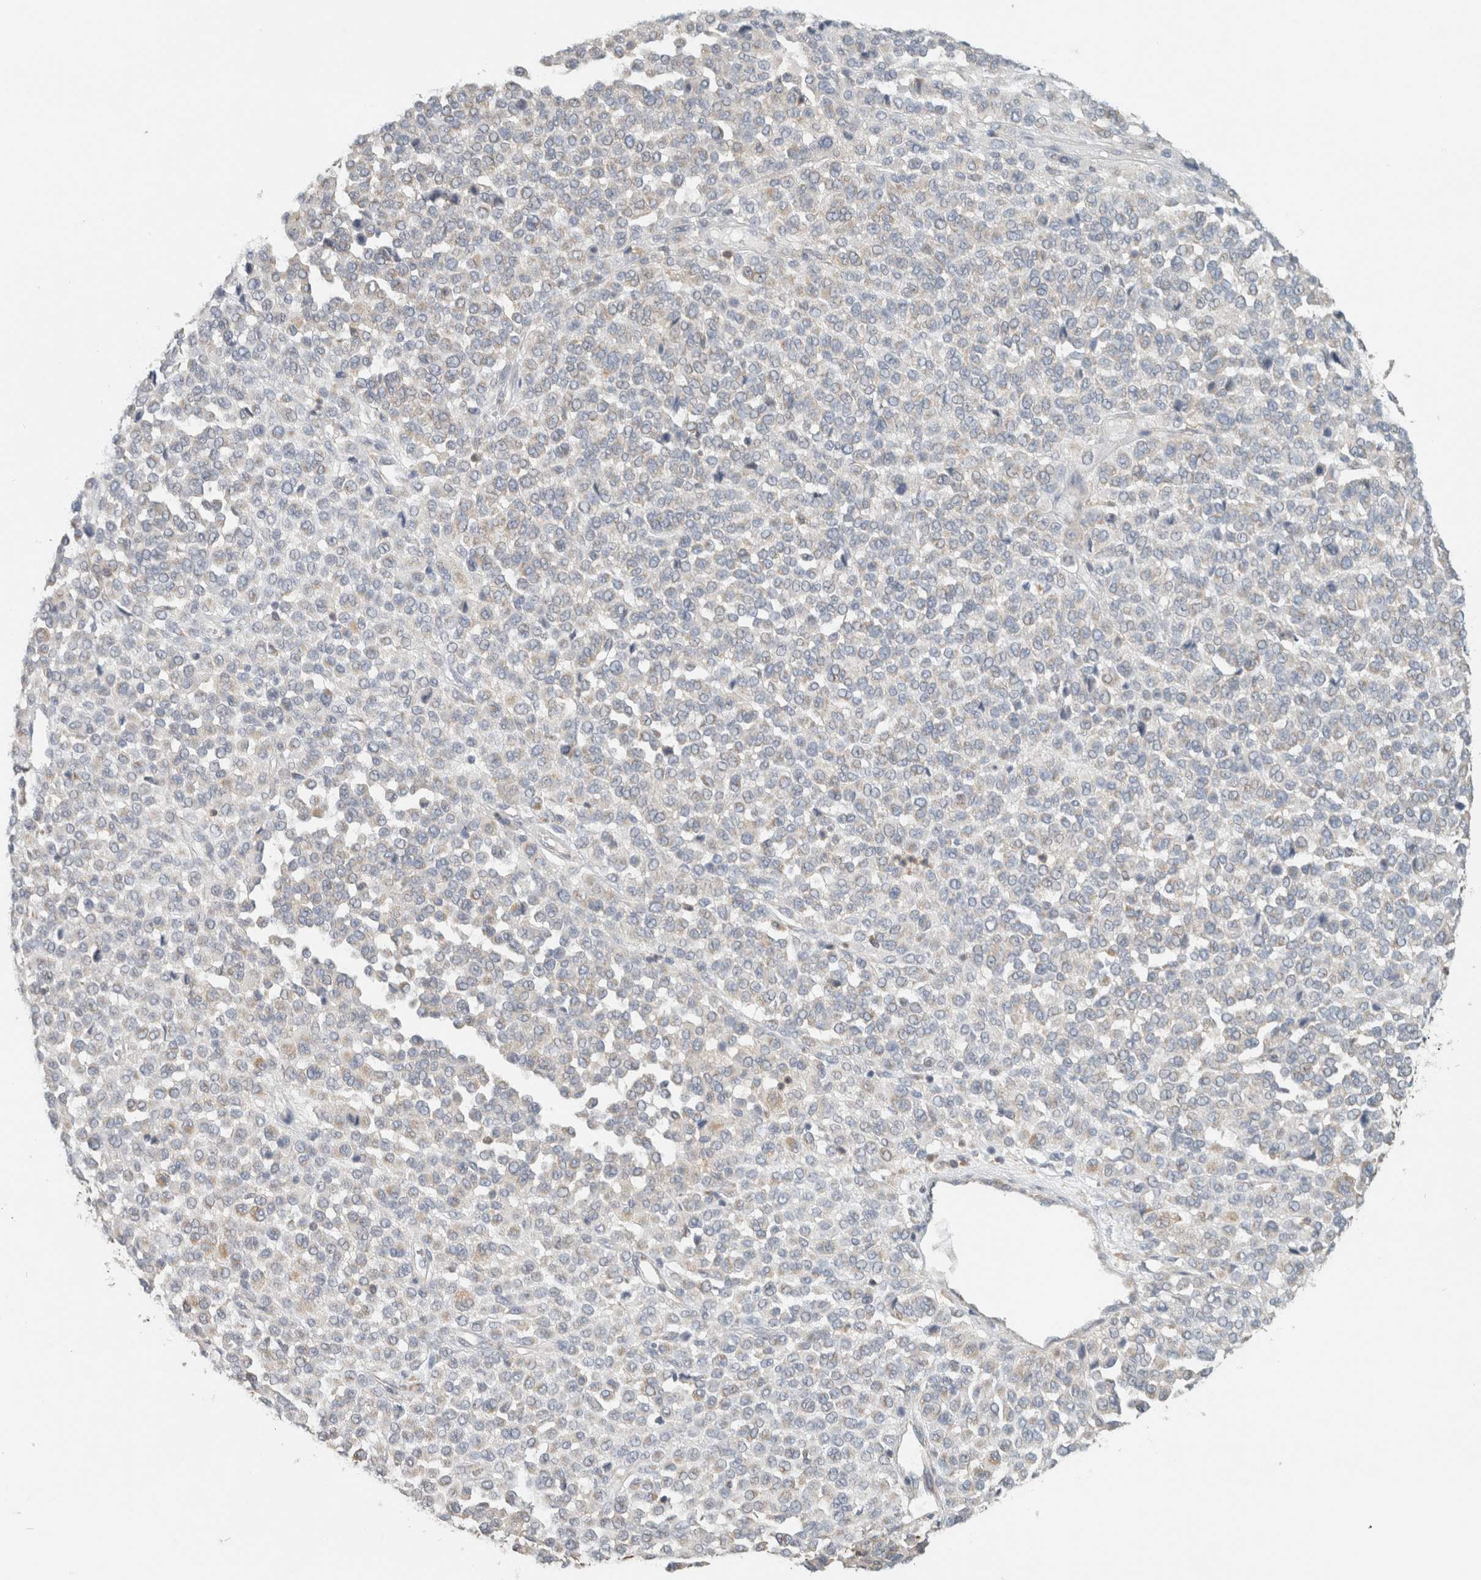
{"staining": {"intensity": "negative", "quantity": "none", "location": "none"}, "tissue": "melanoma", "cell_type": "Tumor cells", "image_type": "cancer", "snomed": [{"axis": "morphology", "description": "Malignant melanoma, Metastatic site"}, {"axis": "topography", "description": "Pancreas"}], "caption": "DAB (3,3'-diaminobenzidine) immunohistochemical staining of human melanoma reveals no significant staining in tumor cells. The staining was performed using DAB (3,3'-diaminobenzidine) to visualize the protein expression in brown, while the nuclei were stained in blue with hematoxylin (Magnification: 20x).", "gene": "CAPG", "patient": {"sex": "female", "age": 30}}